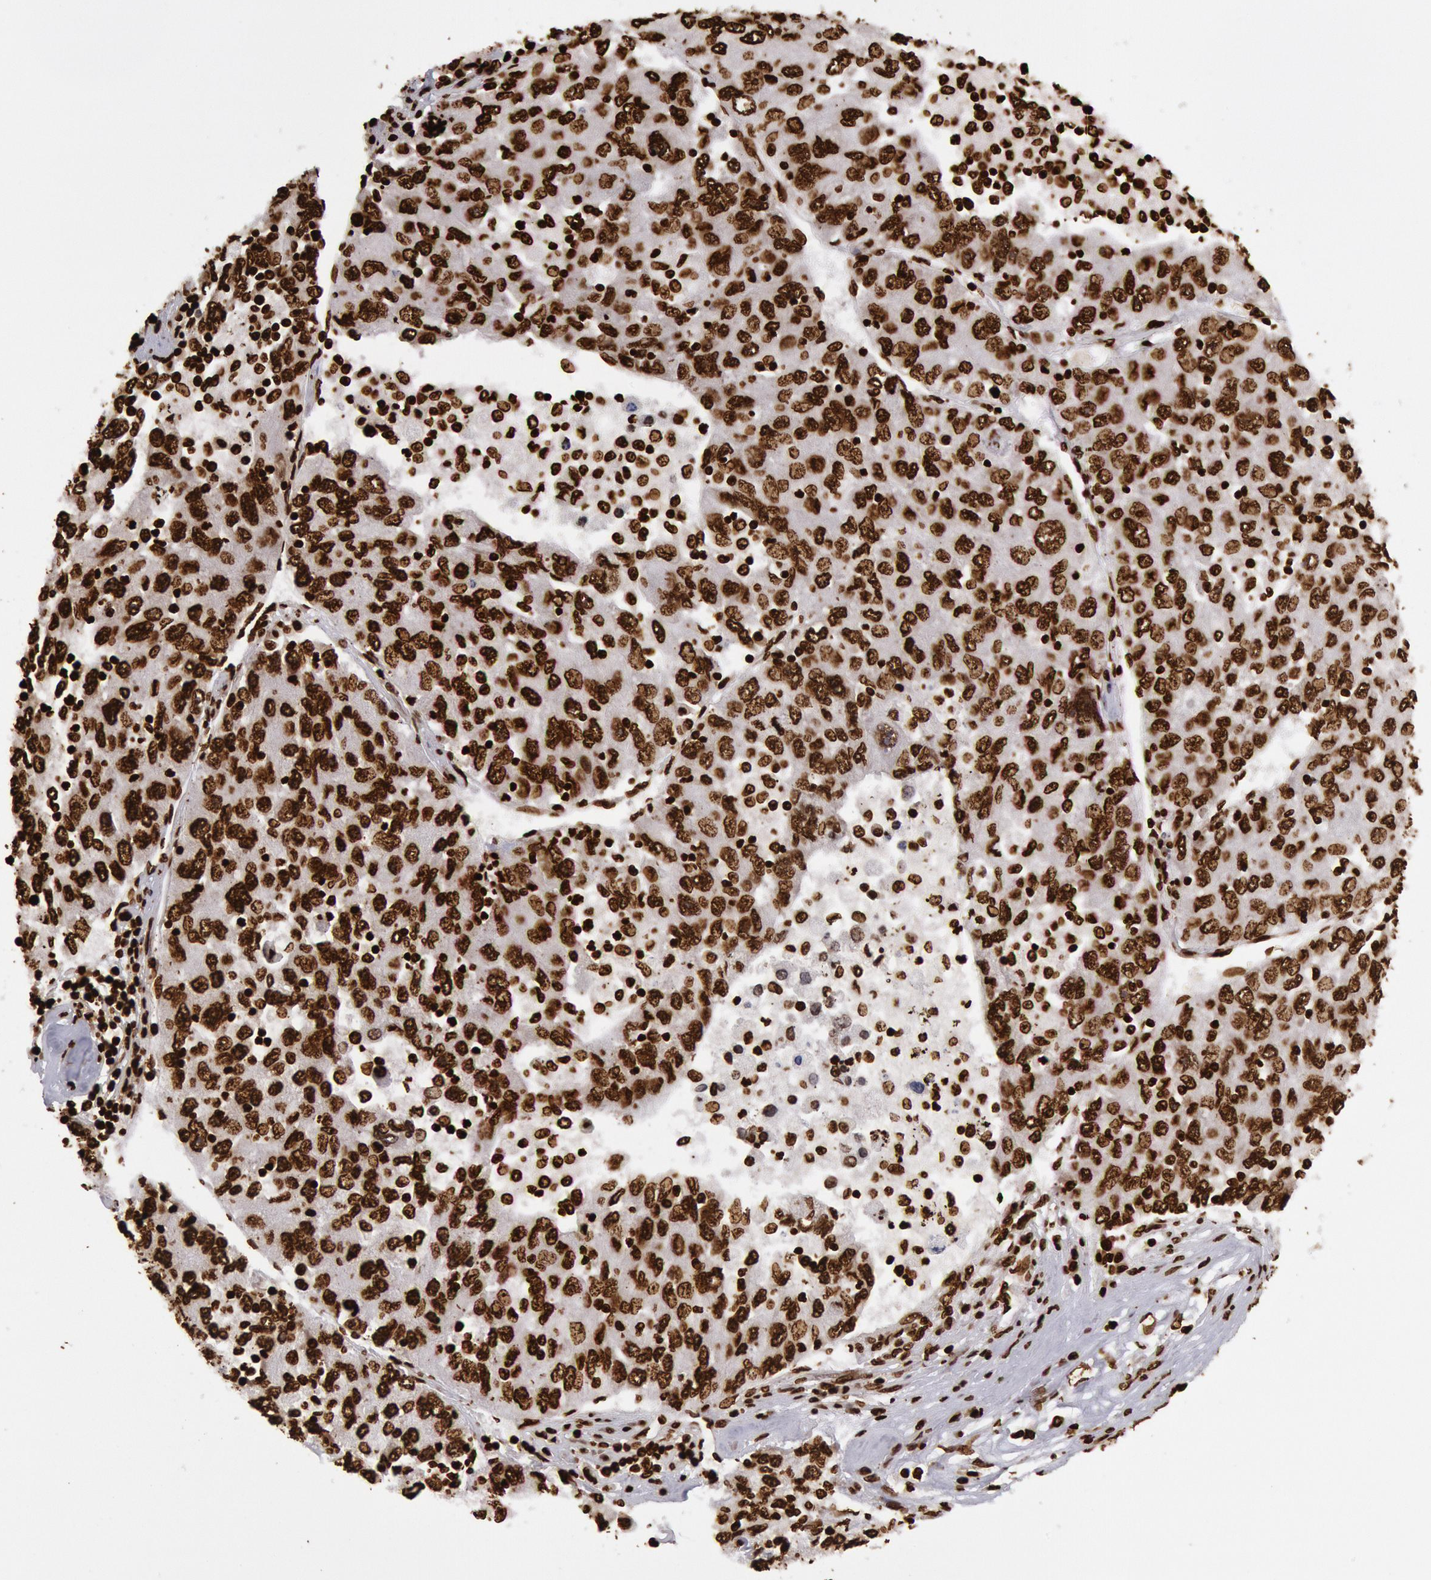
{"staining": {"intensity": "strong", "quantity": ">75%", "location": "nuclear"}, "tissue": "liver cancer", "cell_type": "Tumor cells", "image_type": "cancer", "snomed": [{"axis": "morphology", "description": "Carcinoma, Hepatocellular, NOS"}, {"axis": "topography", "description": "Liver"}], "caption": "Immunohistochemistry (IHC) micrograph of liver cancer (hepatocellular carcinoma) stained for a protein (brown), which demonstrates high levels of strong nuclear expression in about >75% of tumor cells.", "gene": "H3-4", "patient": {"sex": "male", "age": 49}}